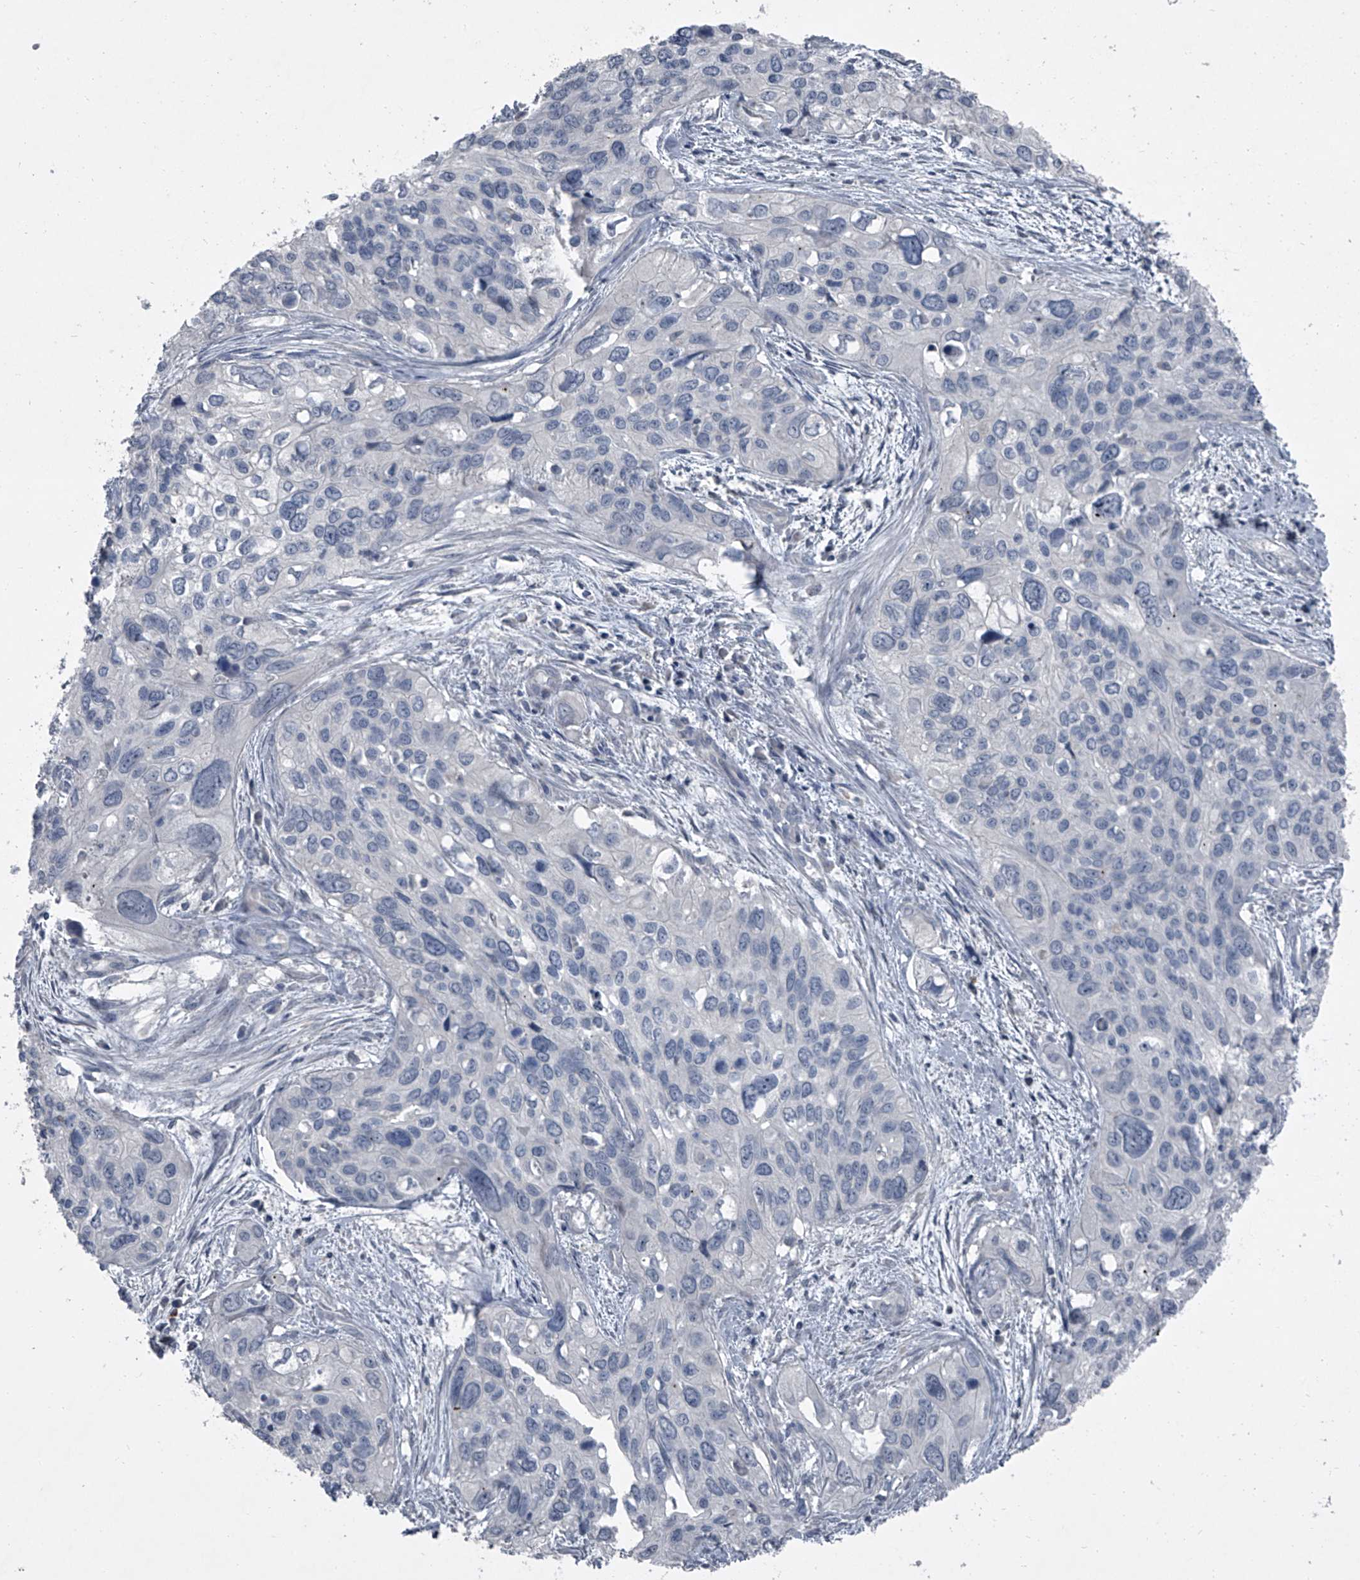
{"staining": {"intensity": "negative", "quantity": "none", "location": "none"}, "tissue": "cervical cancer", "cell_type": "Tumor cells", "image_type": "cancer", "snomed": [{"axis": "morphology", "description": "Squamous cell carcinoma, NOS"}, {"axis": "topography", "description": "Cervix"}], "caption": "Immunohistochemical staining of cervical cancer (squamous cell carcinoma) reveals no significant positivity in tumor cells.", "gene": "HEPHL1", "patient": {"sex": "female", "age": 55}}